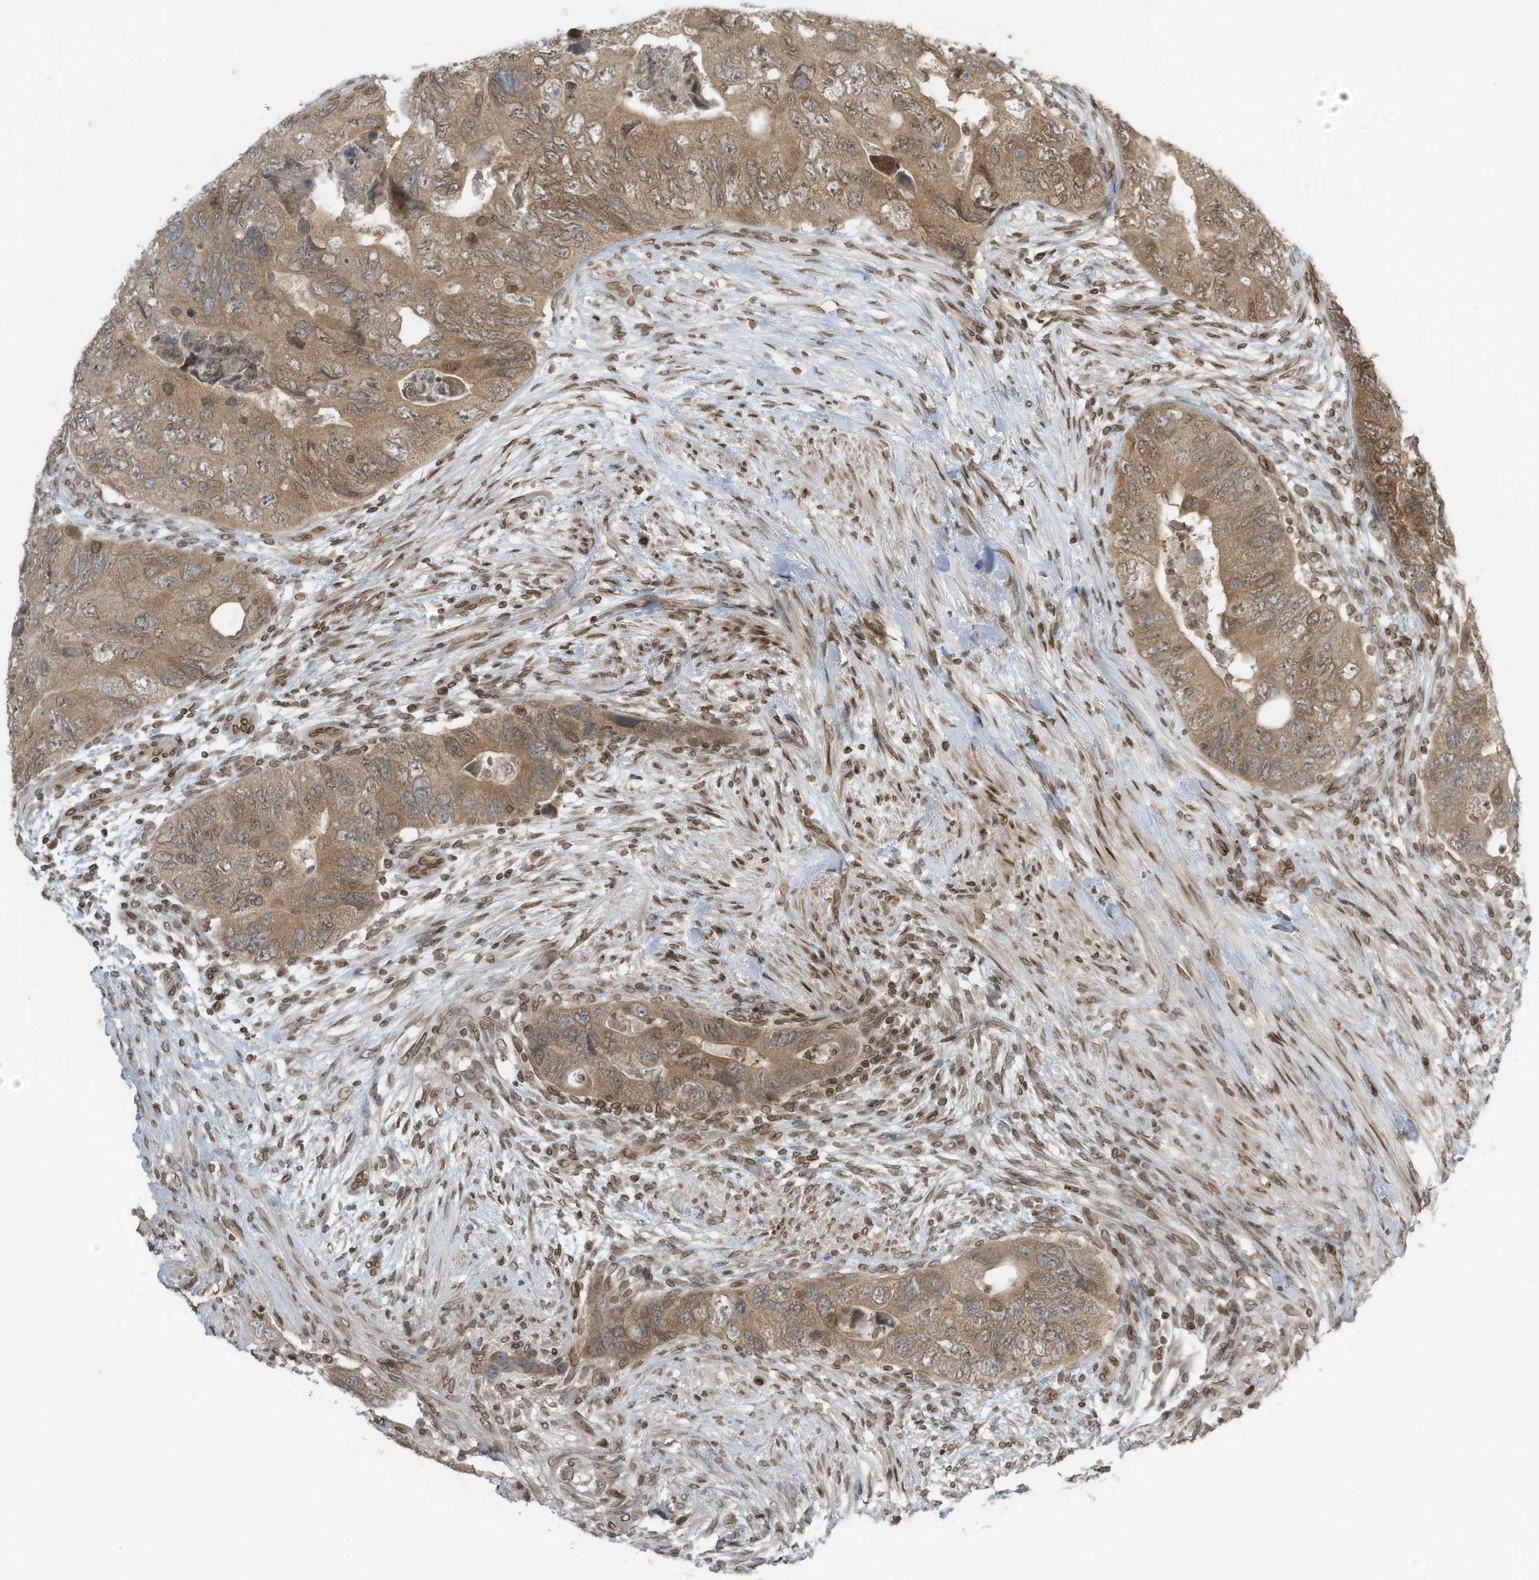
{"staining": {"intensity": "moderate", "quantity": ">75%", "location": "cytoplasmic/membranous"}, "tissue": "colorectal cancer", "cell_type": "Tumor cells", "image_type": "cancer", "snomed": [{"axis": "morphology", "description": "Adenocarcinoma, NOS"}, {"axis": "topography", "description": "Rectum"}], "caption": "Colorectal adenocarcinoma was stained to show a protein in brown. There is medium levels of moderate cytoplasmic/membranous staining in approximately >75% of tumor cells.", "gene": "RABL3", "patient": {"sex": "male", "age": 63}}